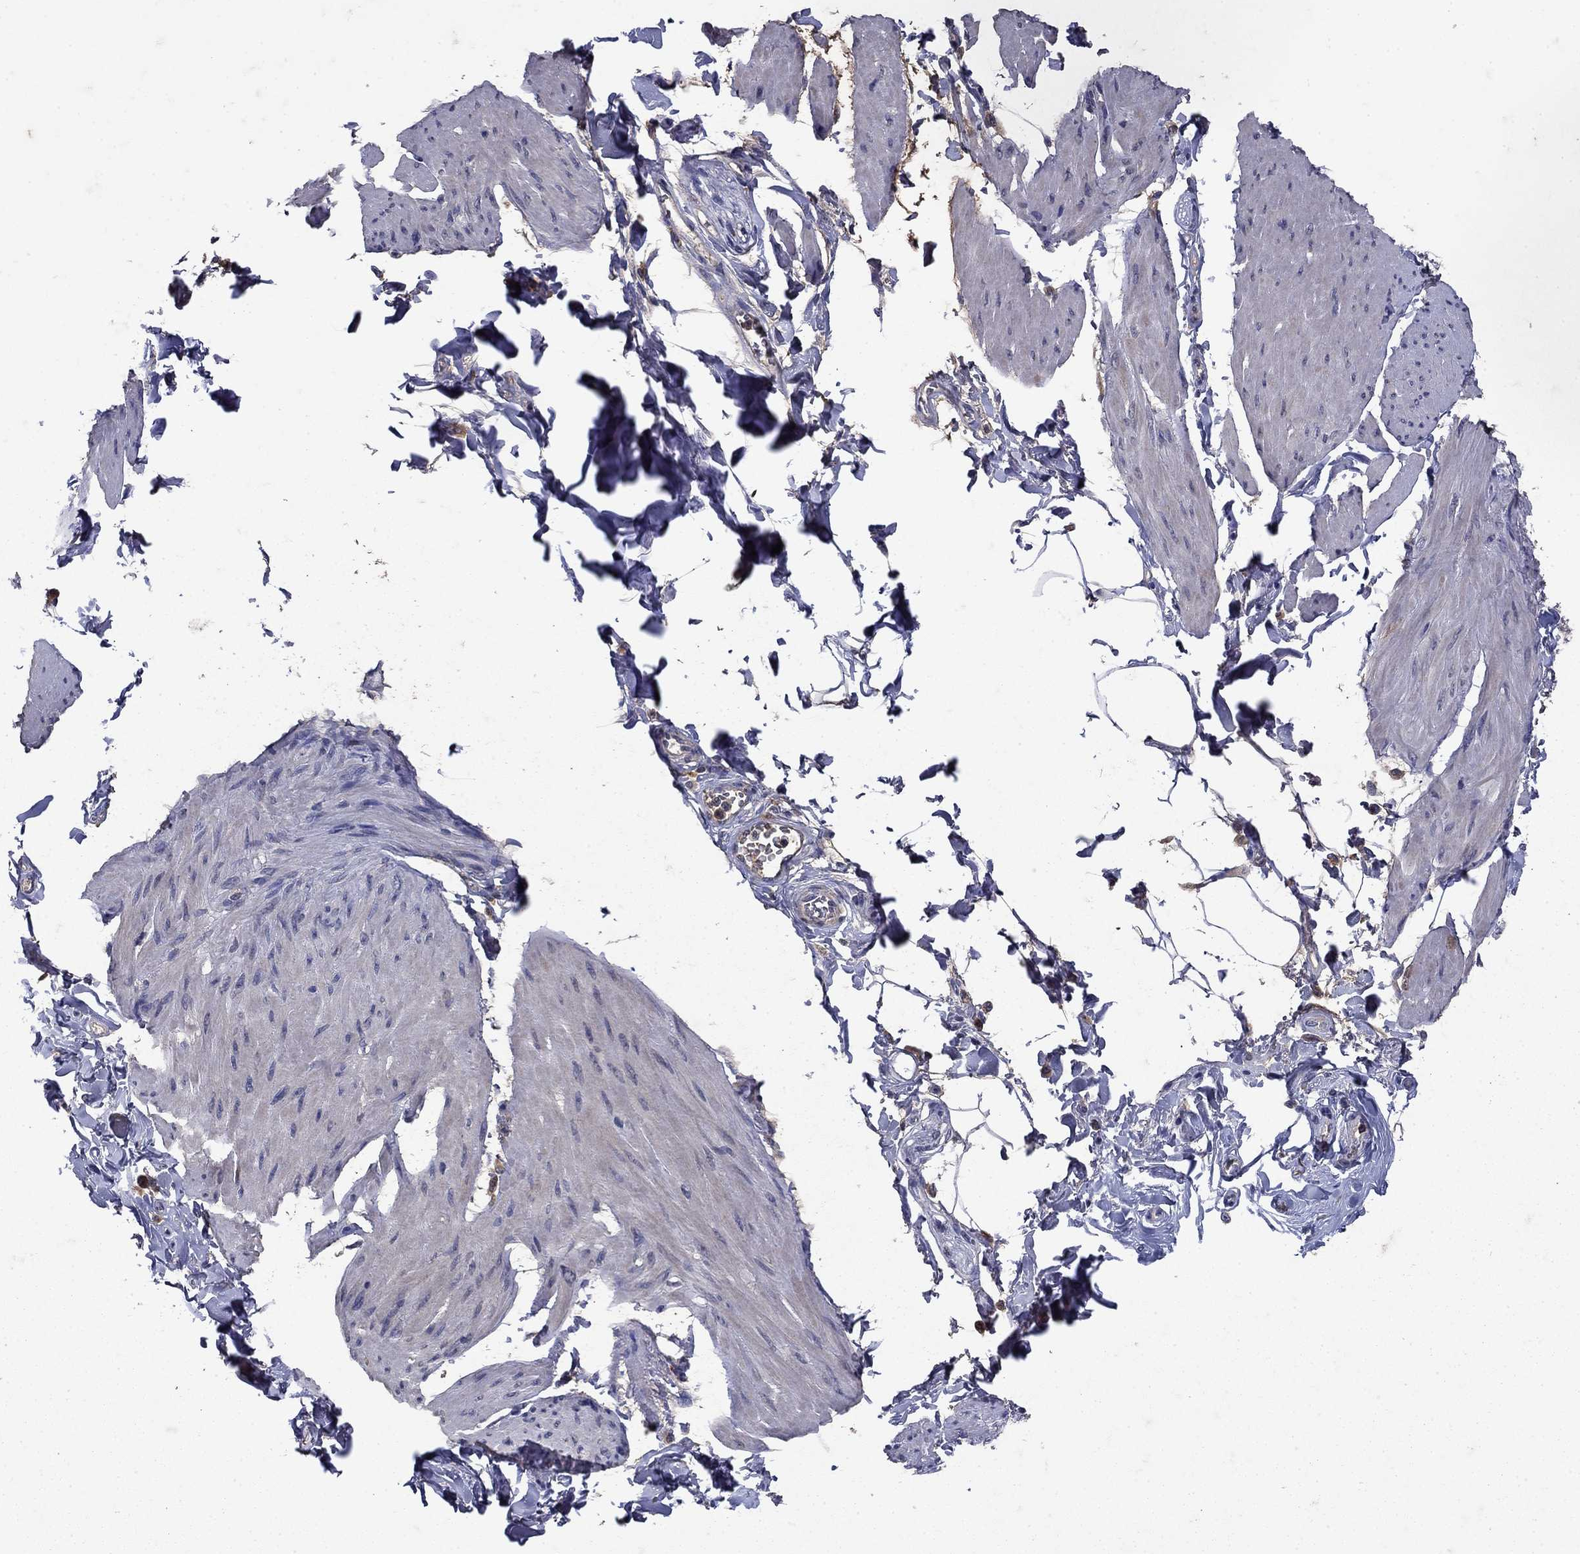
{"staining": {"intensity": "negative", "quantity": "none", "location": "none"}, "tissue": "smooth muscle", "cell_type": "Smooth muscle cells", "image_type": "normal", "snomed": [{"axis": "morphology", "description": "Normal tissue, NOS"}, {"axis": "topography", "description": "Adipose tissue"}, {"axis": "topography", "description": "Smooth muscle"}, {"axis": "topography", "description": "Peripheral nerve tissue"}], "caption": "Immunohistochemistry image of normal smooth muscle: human smooth muscle stained with DAB shows no significant protein staining in smooth muscle cells. Brightfield microscopy of immunohistochemistry (IHC) stained with DAB (brown) and hematoxylin (blue), captured at high magnification.", "gene": "NPC2", "patient": {"sex": "male", "age": 83}}